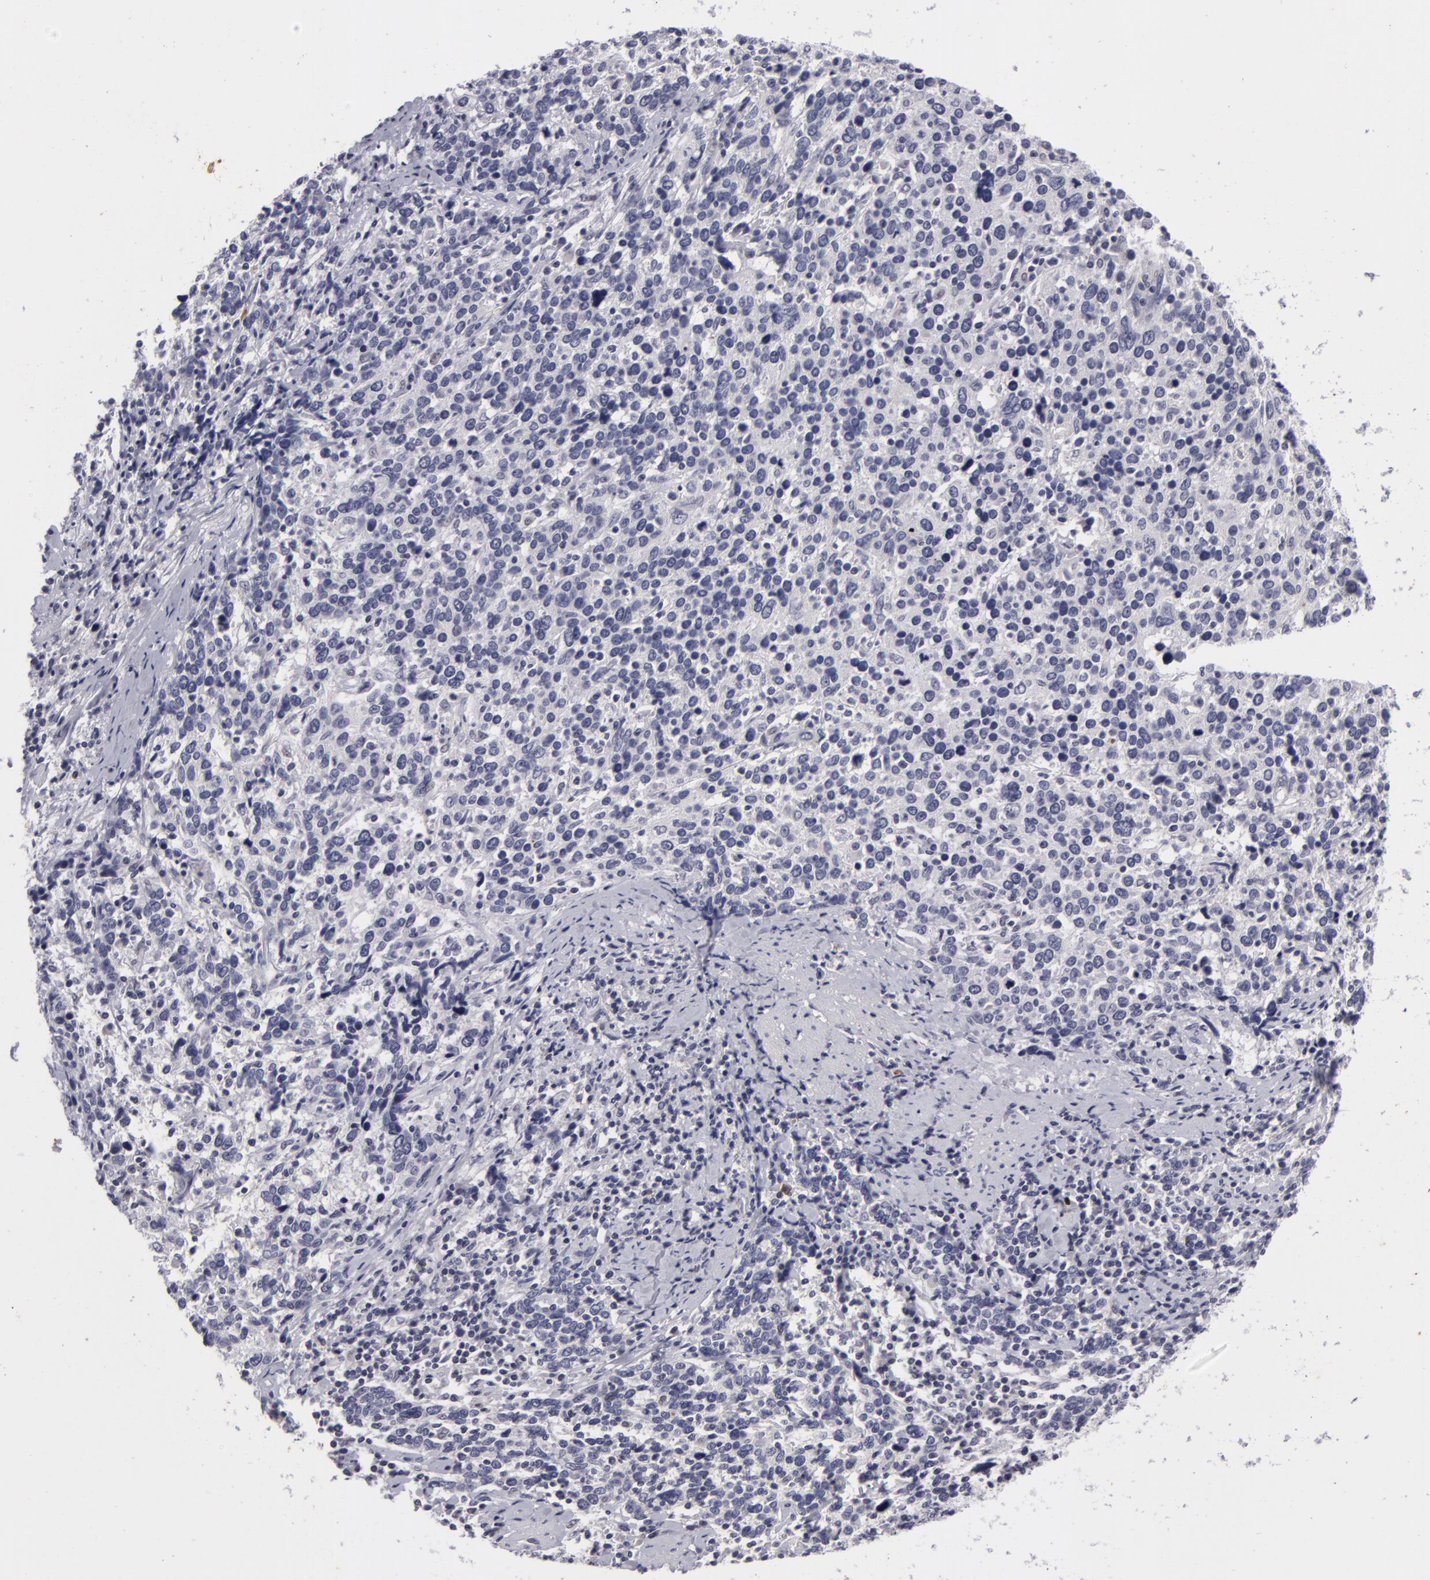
{"staining": {"intensity": "negative", "quantity": "none", "location": "none"}, "tissue": "cervical cancer", "cell_type": "Tumor cells", "image_type": "cancer", "snomed": [{"axis": "morphology", "description": "Squamous cell carcinoma, NOS"}, {"axis": "topography", "description": "Cervix"}], "caption": "This micrograph is of cervical cancer stained with IHC to label a protein in brown with the nuclei are counter-stained blue. There is no staining in tumor cells. The staining was performed using DAB to visualize the protein expression in brown, while the nuclei were stained in blue with hematoxylin (Magnification: 20x).", "gene": "NLGN4X", "patient": {"sex": "female", "age": 41}}